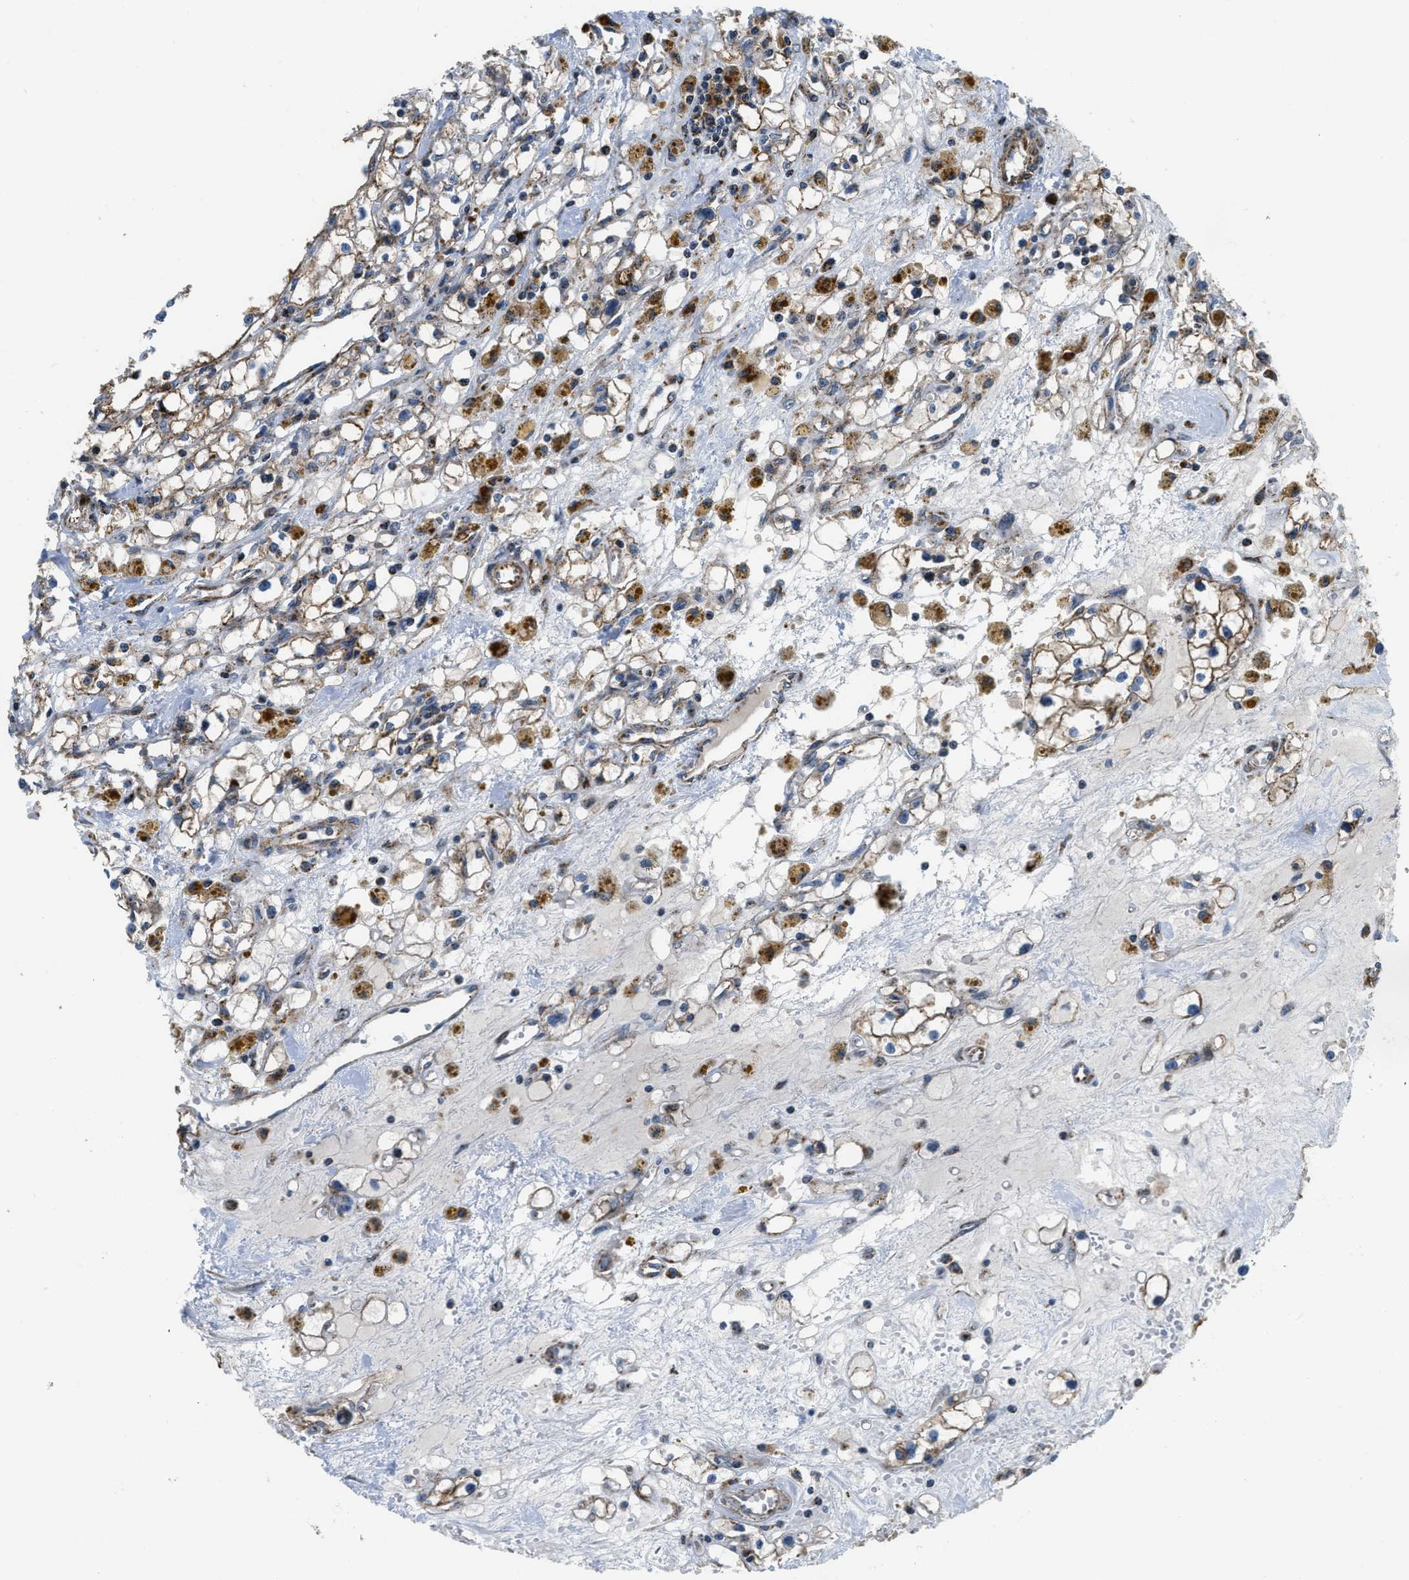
{"staining": {"intensity": "moderate", "quantity": ">75%", "location": "cytoplasmic/membranous"}, "tissue": "renal cancer", "cell_type": "Tumor cells", "image_type": "cancer", "snomed": [{"axis": "morphology", "description": "Adenocarcinoma, NOS"}, {"axis": "topography", "description": "Kidney"}], "caption": "Immunohistochemistry image of adenocarcinoma (renal) stained for a protein (brown), which displays medium levels of moderate cytoplasmic/membranous expression in approximately >75% of tumor cells.", "gene": "GSDME", "patient": {"sex": "male", "age": 56}}